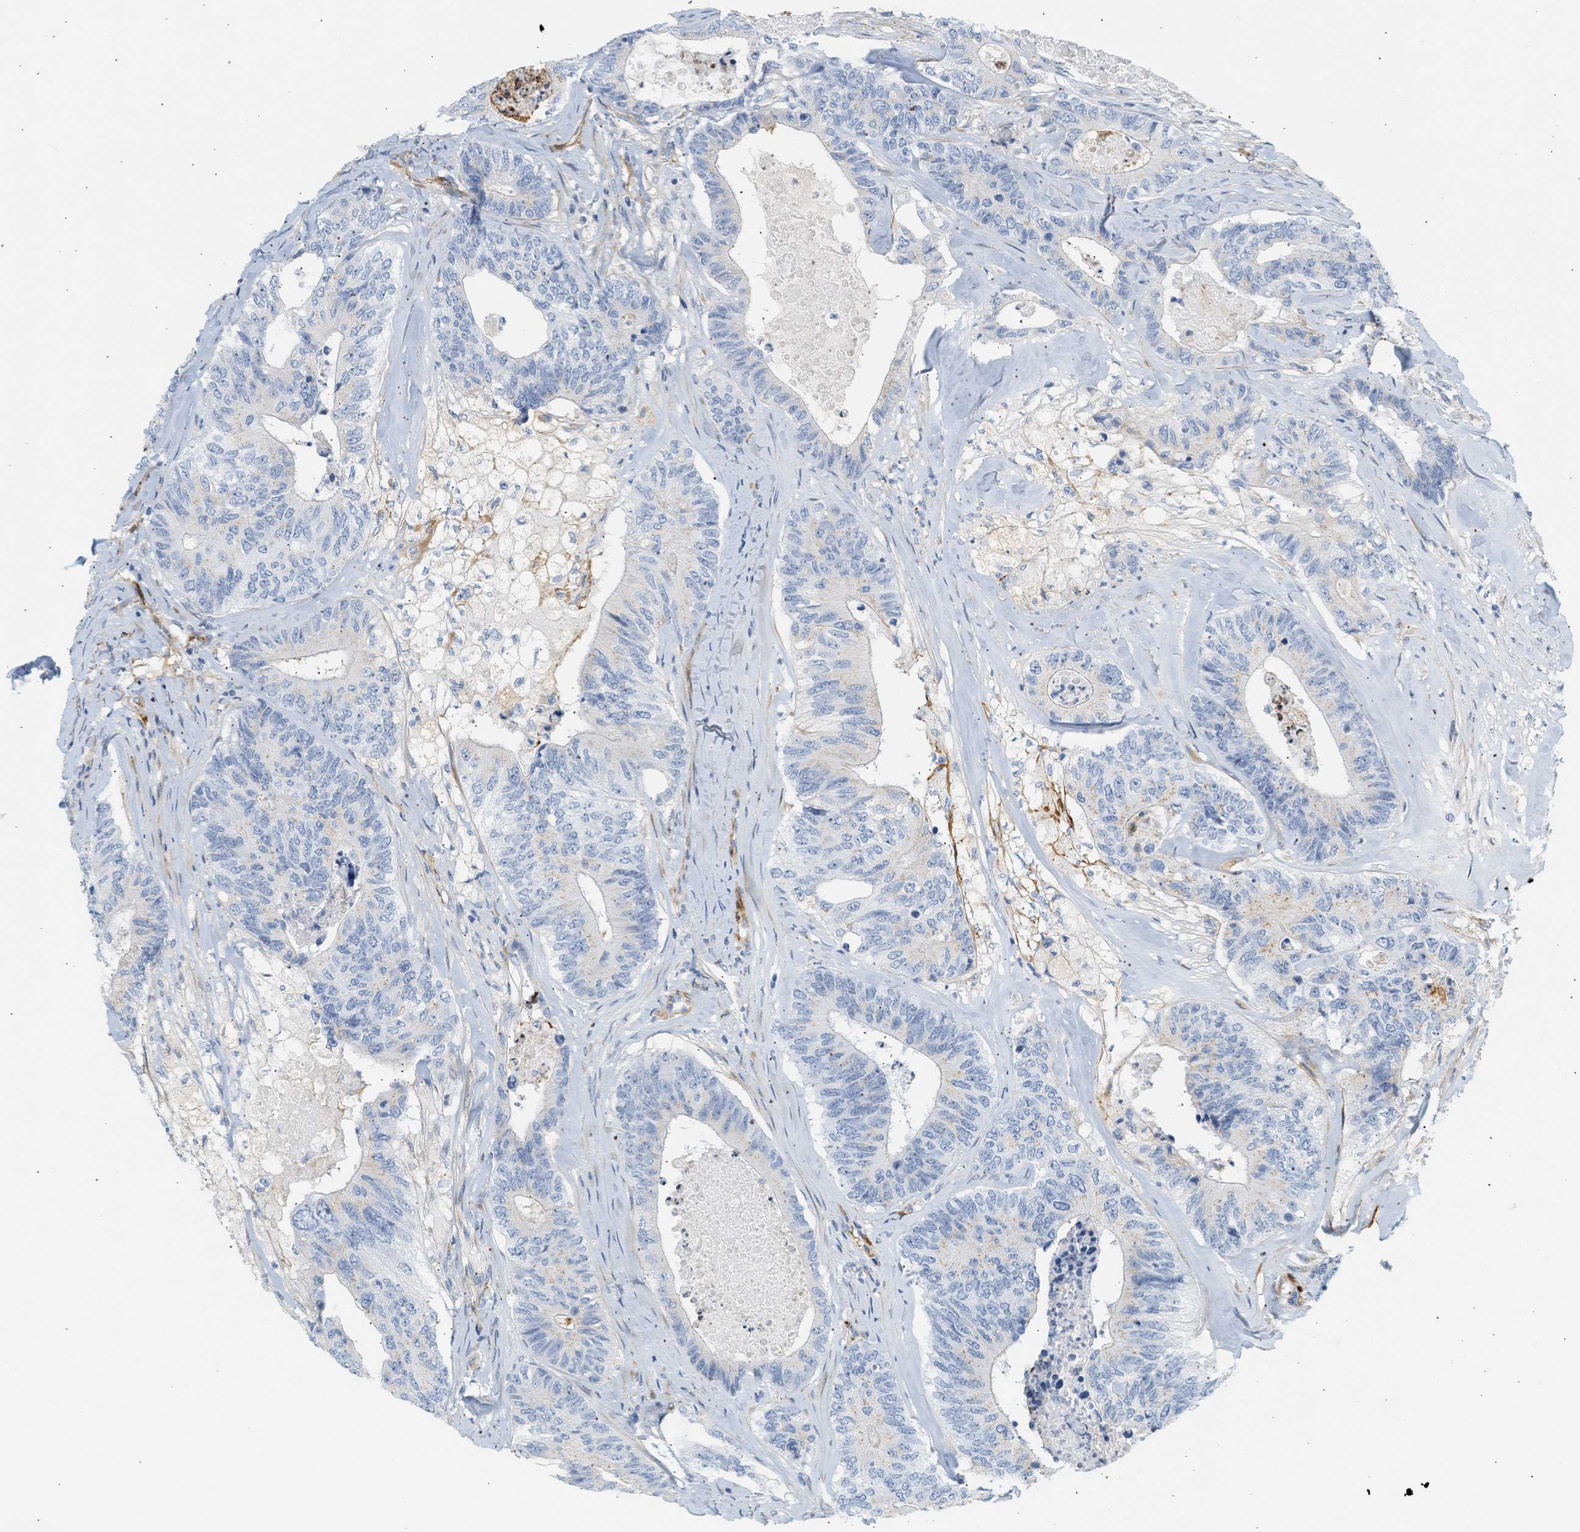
{"staining": {"intensity": "moderate", "quantity": "<25%", "location": "cytoplasmic/membranous"}, "tissue": "colorectal cancer", "cell_type": "Tumor cells", "image_type": "cancer", "snomed": [{"axis": "morphology", "description": "Adenocarcinoma, NOS"}, {"axis": "topography", "description": "Colon"}], "caption": "High-magnification brightfield microscopy of adenocarcinoma (colorectal) stained with DAB (3,3'-diaminobenzidine) (brown) and counterstained with hematoxylin (blue). tumor cells exhibit moderate cytoplasmic/membranous expression is appreciated in about<25% of cells.", "gene": "SLC30A7", "patient": {"sex": "female", "age": 67}}